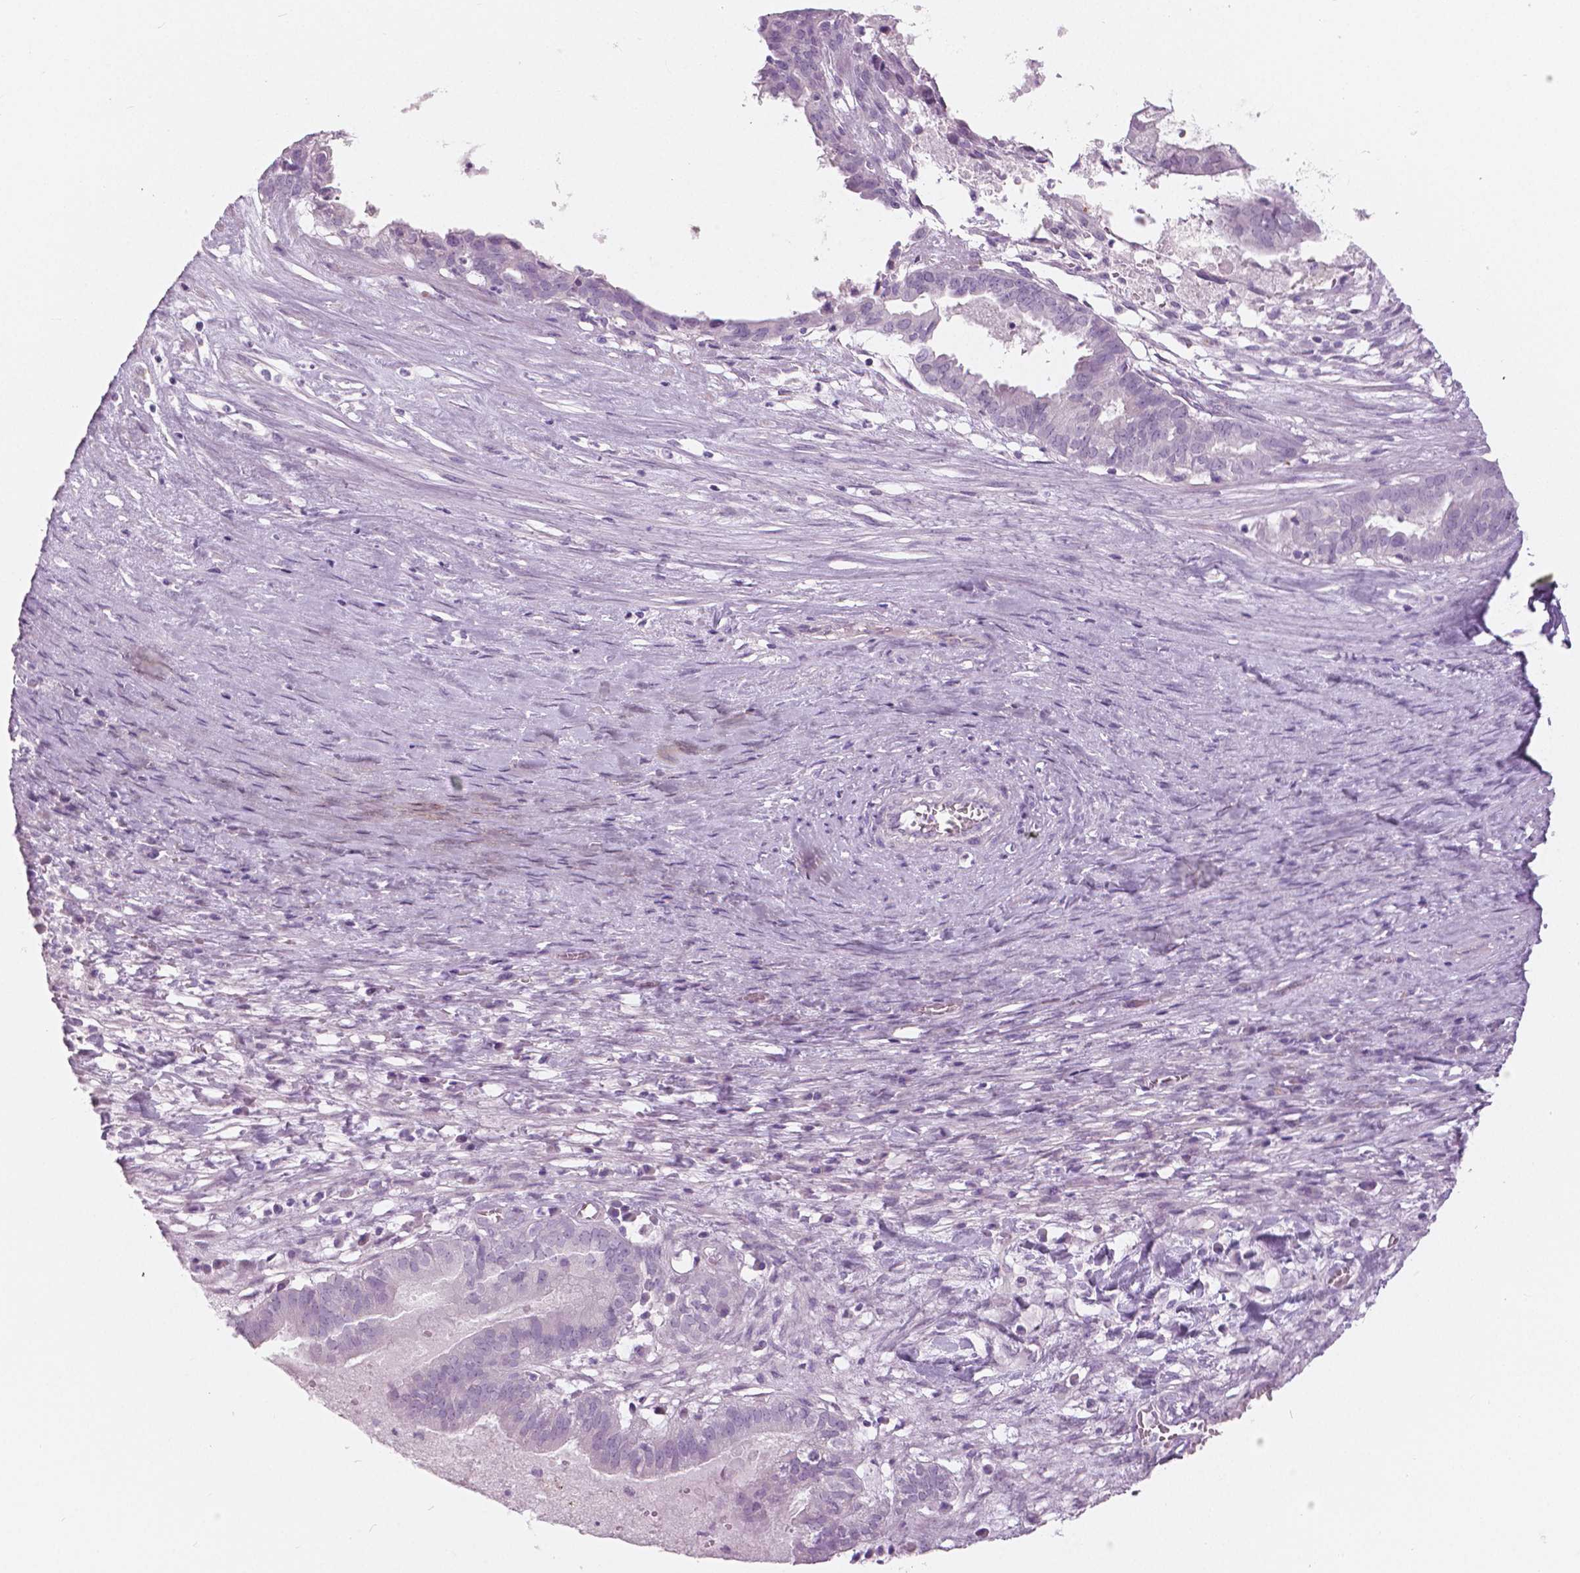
{"staining": {"intensity": "negative", "quantity": "none", "location": "none"}, "tissue": "ovarian cancer", "cell_type": "Tumor cells", "image_type": "cancer", "snomed": [{"axis": "morphology", "description": "Carcinoma, endometroid"}, {"axis": "topography", "description": "Ovary"}], "caption": "Immunohistochemistry (IHC) of human ovarian endometroid carcinoma reveals no expression in tumor cells. Brightfield microscopy of IHC stained with DAB (brown) and hematoxylin (blue), captured at high magnification.", "gene": "A4GNT", "patient": {"sex": "female", "age": 64}}